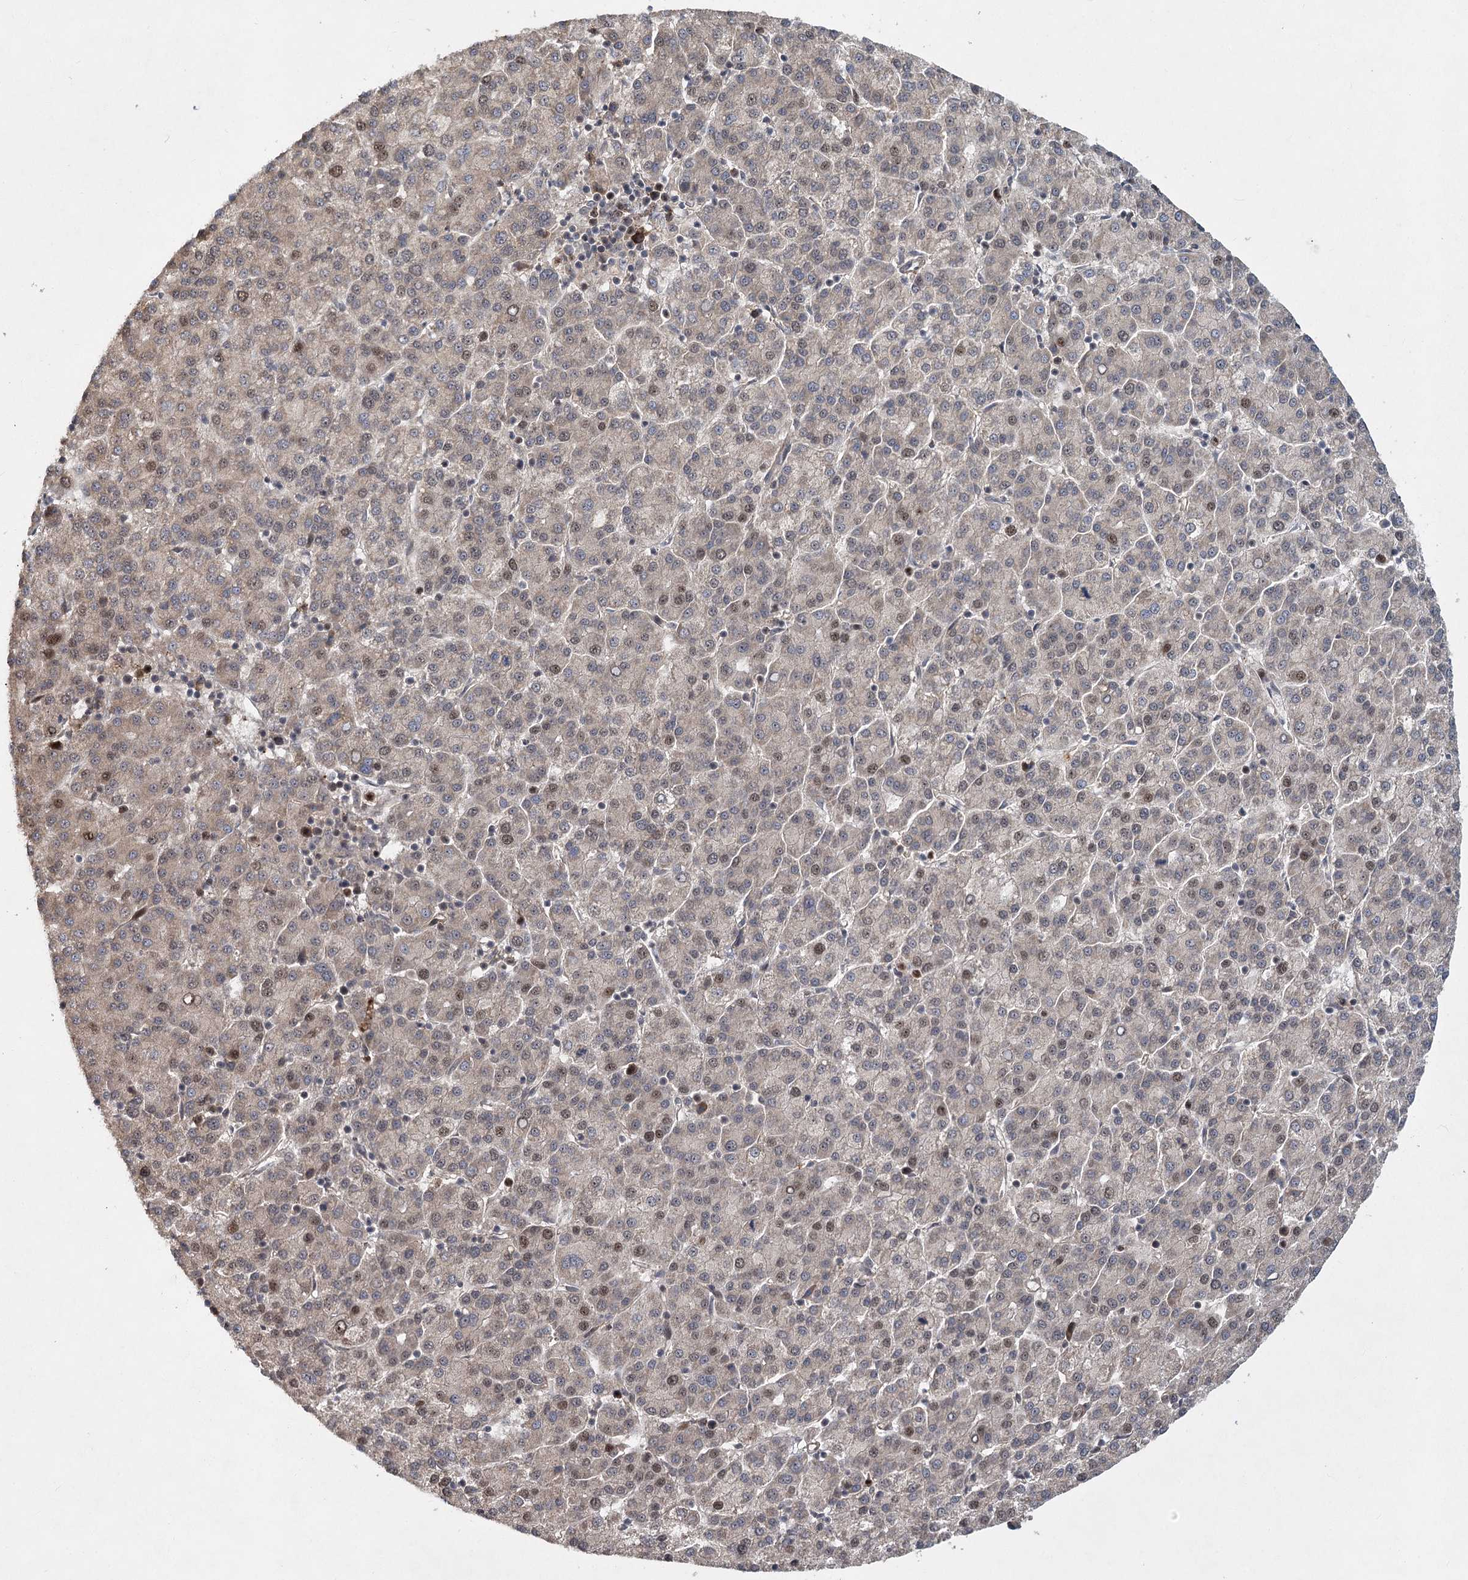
{"staining": {"intensity": "moderate", "quantity": "<25%", "location": "nuclear"}, "tissue": "liver cancer", "cell_type": "Tumor cells", "image_type": "cancer", "snomed": [{"axis": "morphology", "description": "Carcinoma, Hepatocellular, NOS"}, {"axis": "topography", "description": "Liver"}], "caption": "Liver cancer (hepatocellular carcinoma) tissue exhibits moderate nuclear staining in approximately <25% of tumor cells The staining was performed using DAB (3,3'-diaminobenzidine), with brown indicating positive protein expression. Nuclei are stained blue with hematoxylin.", "gene": "PIK3C2A", "patient": {"sex": "female", "age": 58}}